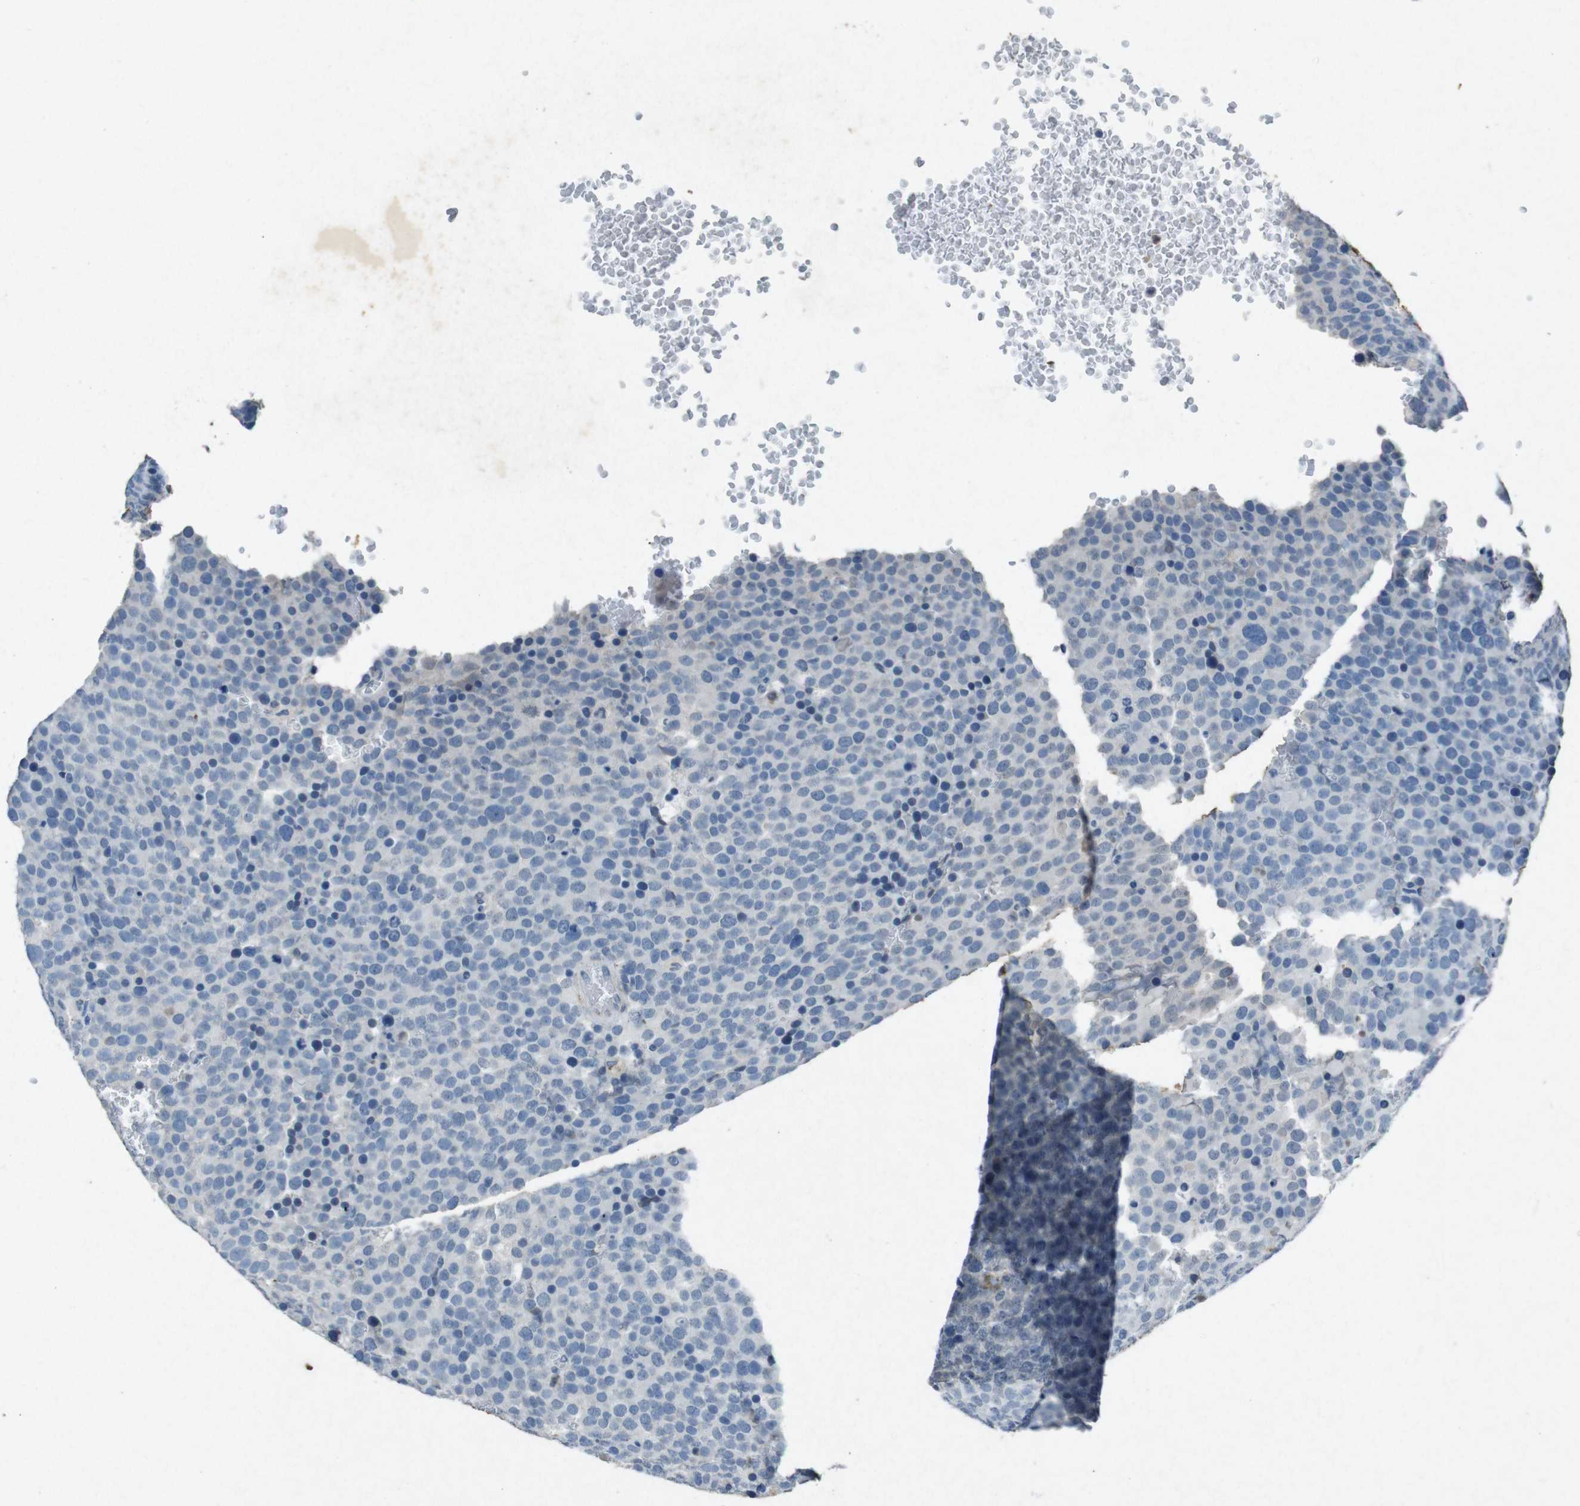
{"staining": {"intensity": "negative", "quantity": "none", "location": "none"}, "tissue": "testis cancer", "cell_type": "Tumor cells", "image_type": "cancer", "snomed": [{"axis": "morphology", "description": "Seminoma, NOS"}, {"axis": "topography", "description": "Testis"}], "caption": "Testis cancer was stained to show a protein in brown. There is no significant positivity in tumor cells.", "gene": "STBD1", "patient": {"sex": "male", "age": 71}}